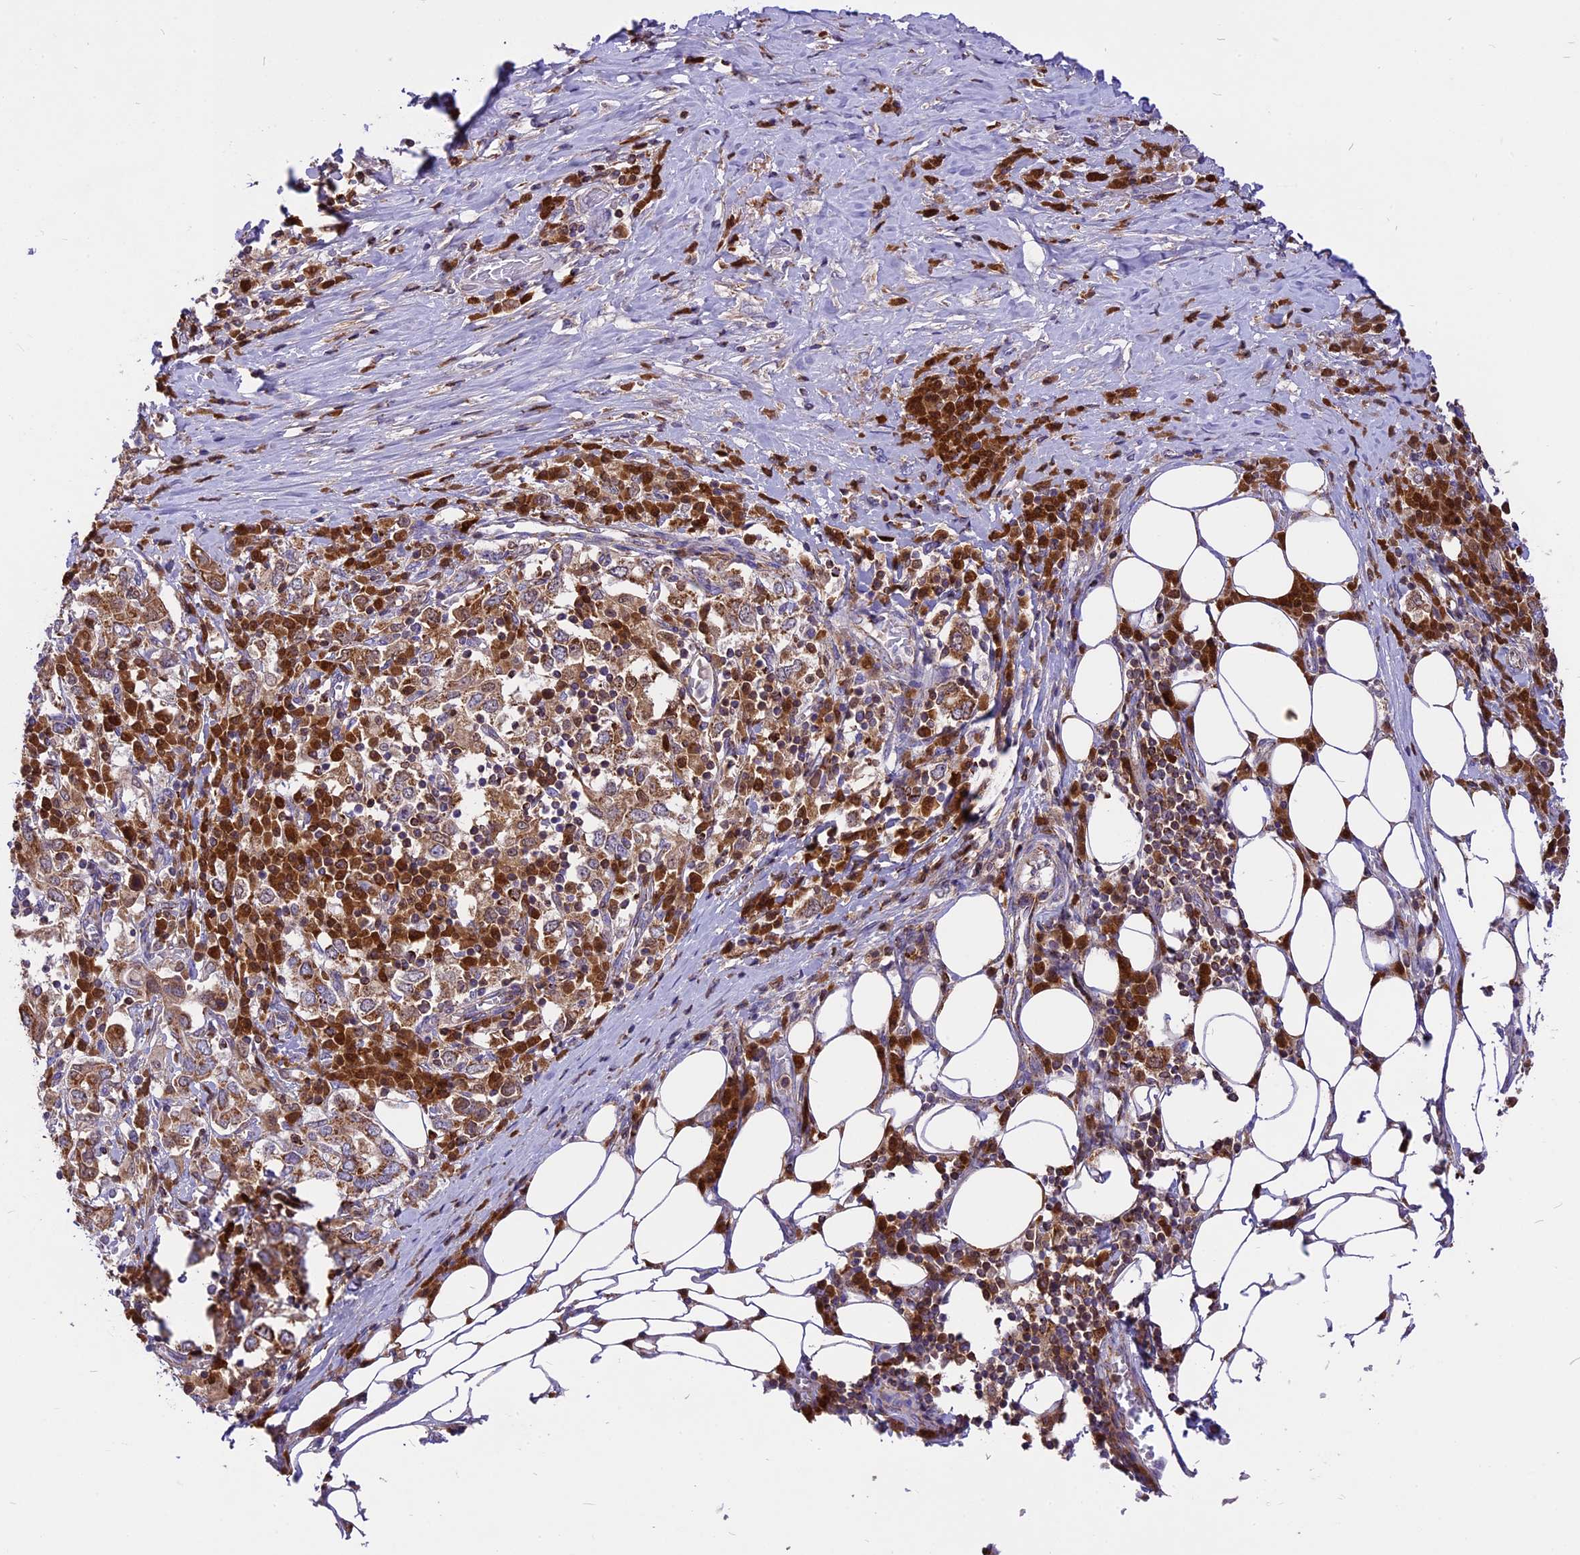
{"staining": {"intensity": "moderate", "quantity": ">75%", "location": "cytoplasmic/membranous"}, "tissue": "stomach cancer", "cell_type": "Tumor cells", "image_type": "cancer", "snomed": [{"axis": "morphology", "description": "Adenocarcinoma, NOS"}, {"axis": "topography", "description": "Stomach, upper"}, {"axis": "topography", "description": "Stomach"}], "caption": "DAB immunohistochemical staining of human adenocarcinoma (stomach) reveals moderate cytoplasmic/membranous protein positivity in about >75% of tumor cells.", "gene": "COX17", "patient": {"sex": "male", "age": 62}}